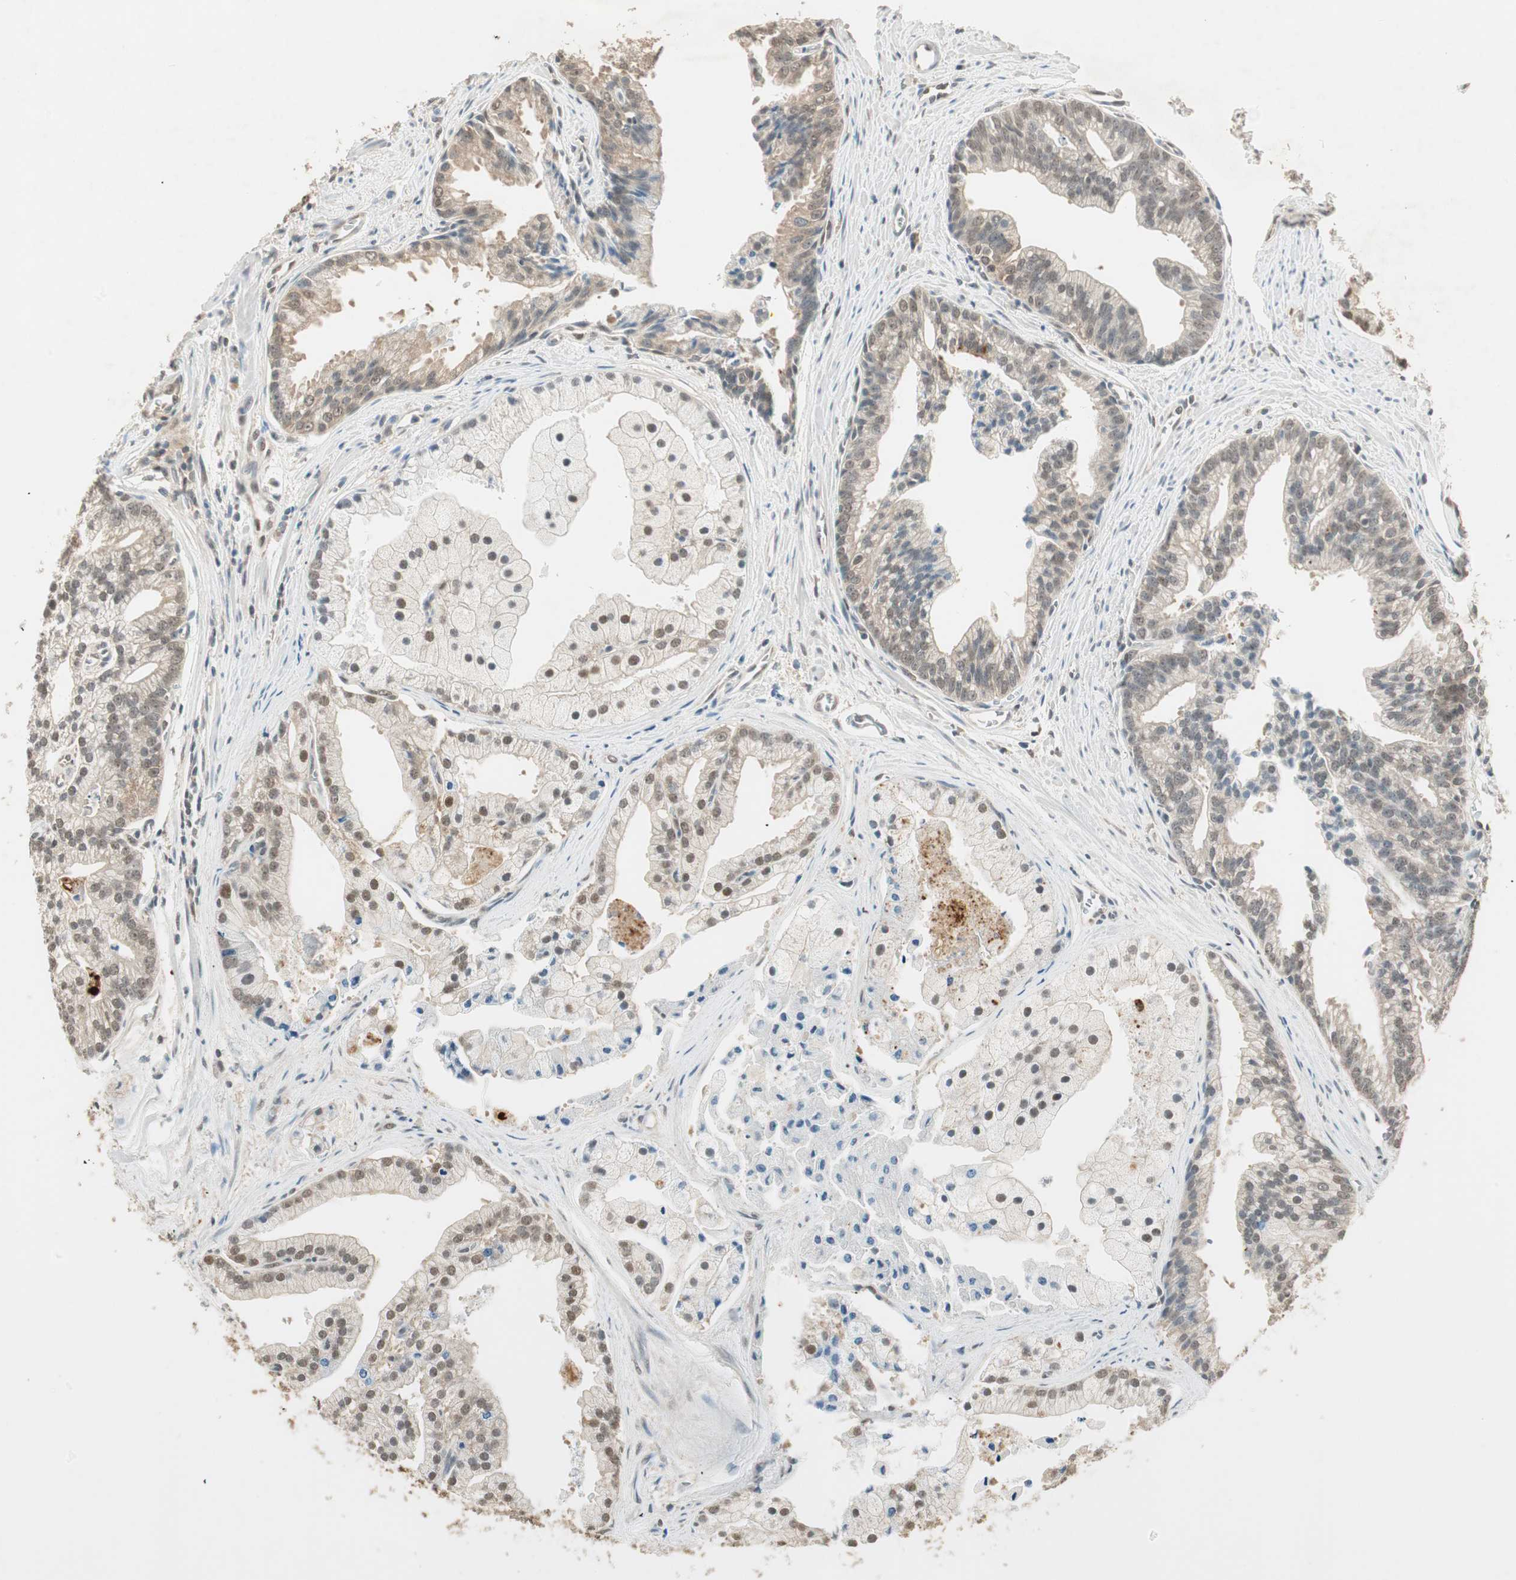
{"staining": {"intensity": "moderate", "quantity": "25%-75%", "location": "cytoplasmic/membranous,nuclear"}, "tissue": "prostate cancer", "cell_type": "Tumor cells", "image_type": "cancer", "snomed": [{"axis": "morphology", "description": "Adenocarcinoma, High grade"}, {"axis": "topography", "description": "Prostate"}], "caption": "Moderate cytoplasmic/membranous and nuclear protein positivity is seen in about 25%-75% of tumor cells in prostate cancer.", "gene": "USP5", "patient": {"sex": "male", "age": 67}}